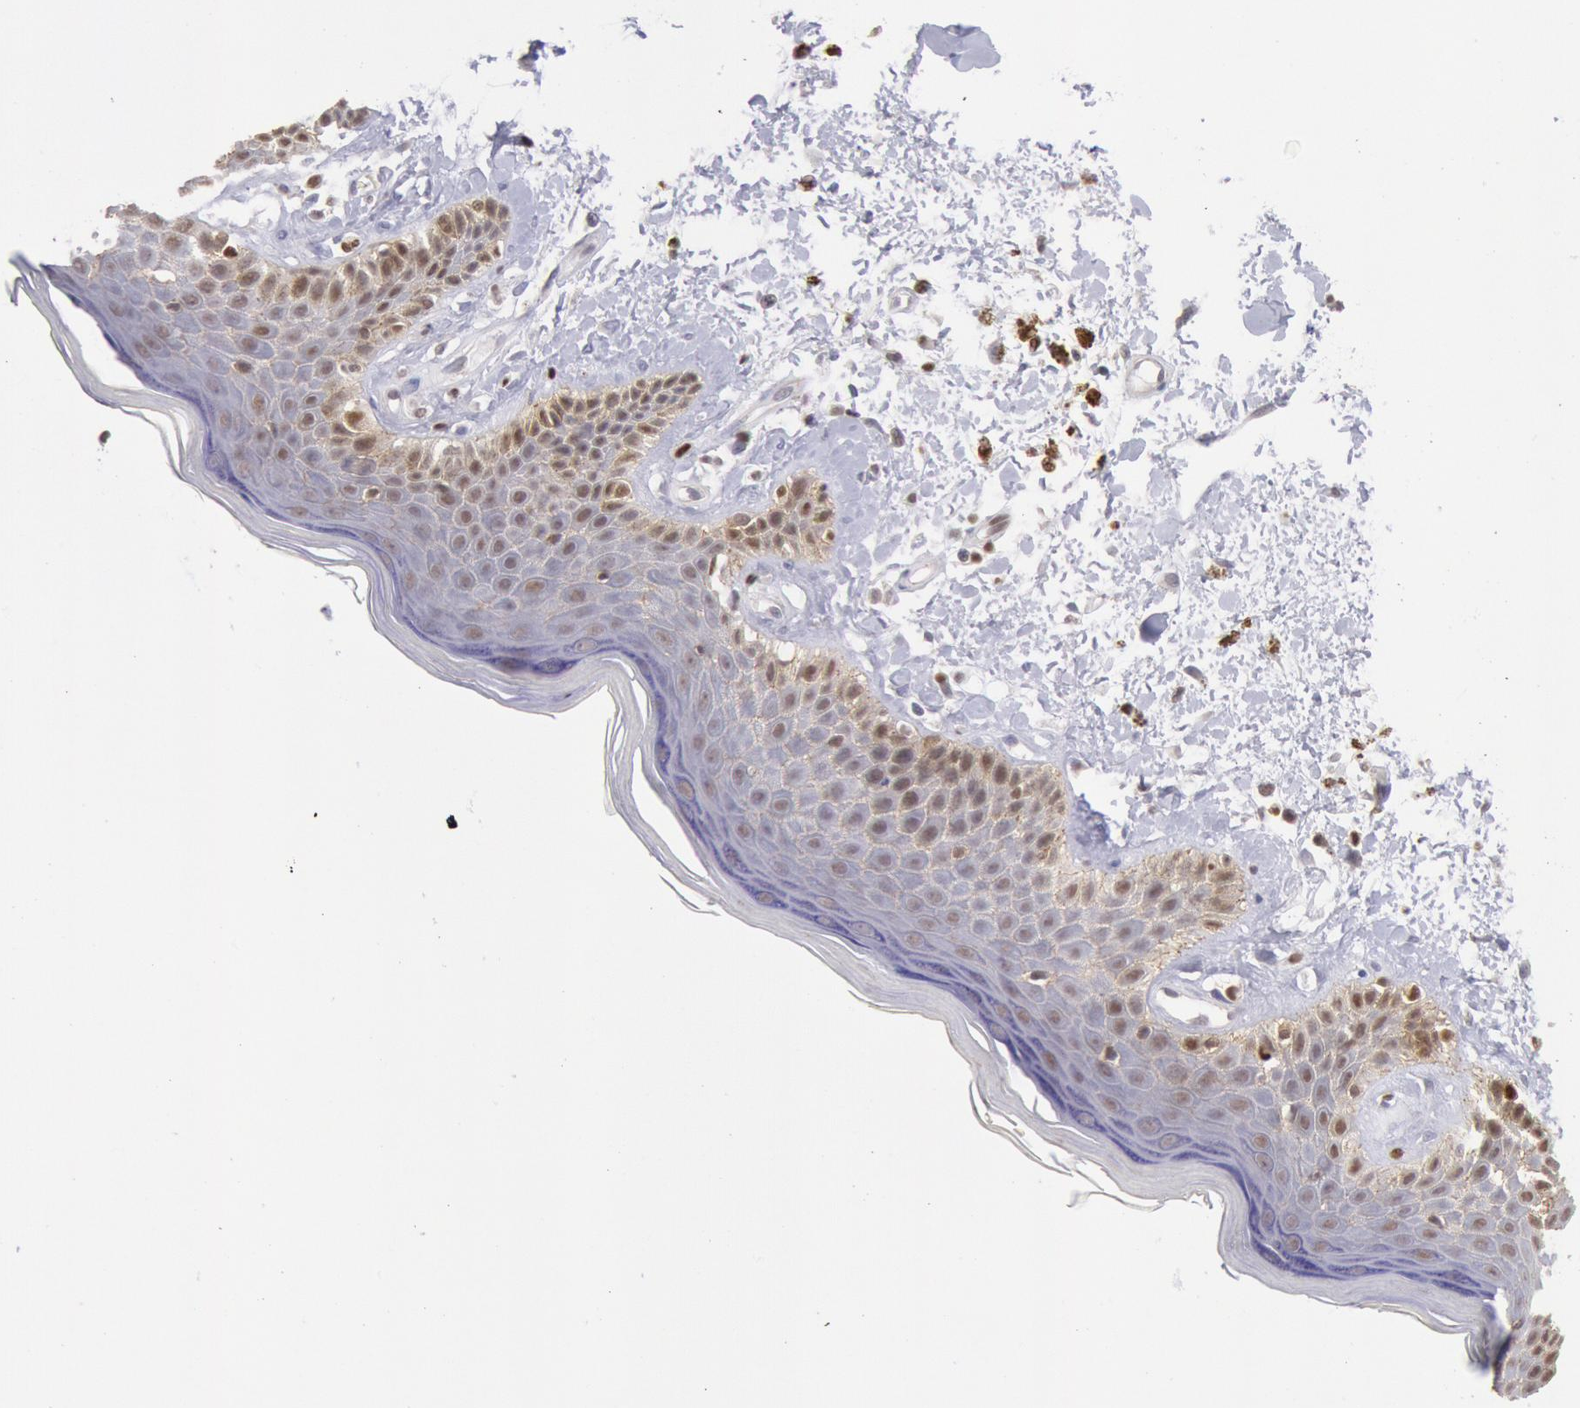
{"staining": {"intensity": "weak", "quantity": ">75%", "location": "nuclear"}, "tissue": "skin", "cell_type": "Epidermal cells", "image_type": "normal", "snomed": [{"axis": "morphology", "description": "Normal tissue, NOS"}, {"axis": "topography", "description": "Anal"}], "caption": "Immunohistochemical staining of benign human skin reveals >75% levels of weak nuclear protein staining in about >75% of epidermal cells. The protein is stained brown, and the nuclei are stained in blue (DAB (3,3'-diaminobenzidine) IHC with brightfield microscopy, high magnification).", "gene": "RPS6KA5", "patient": {"sex": "female", "age": 78}}